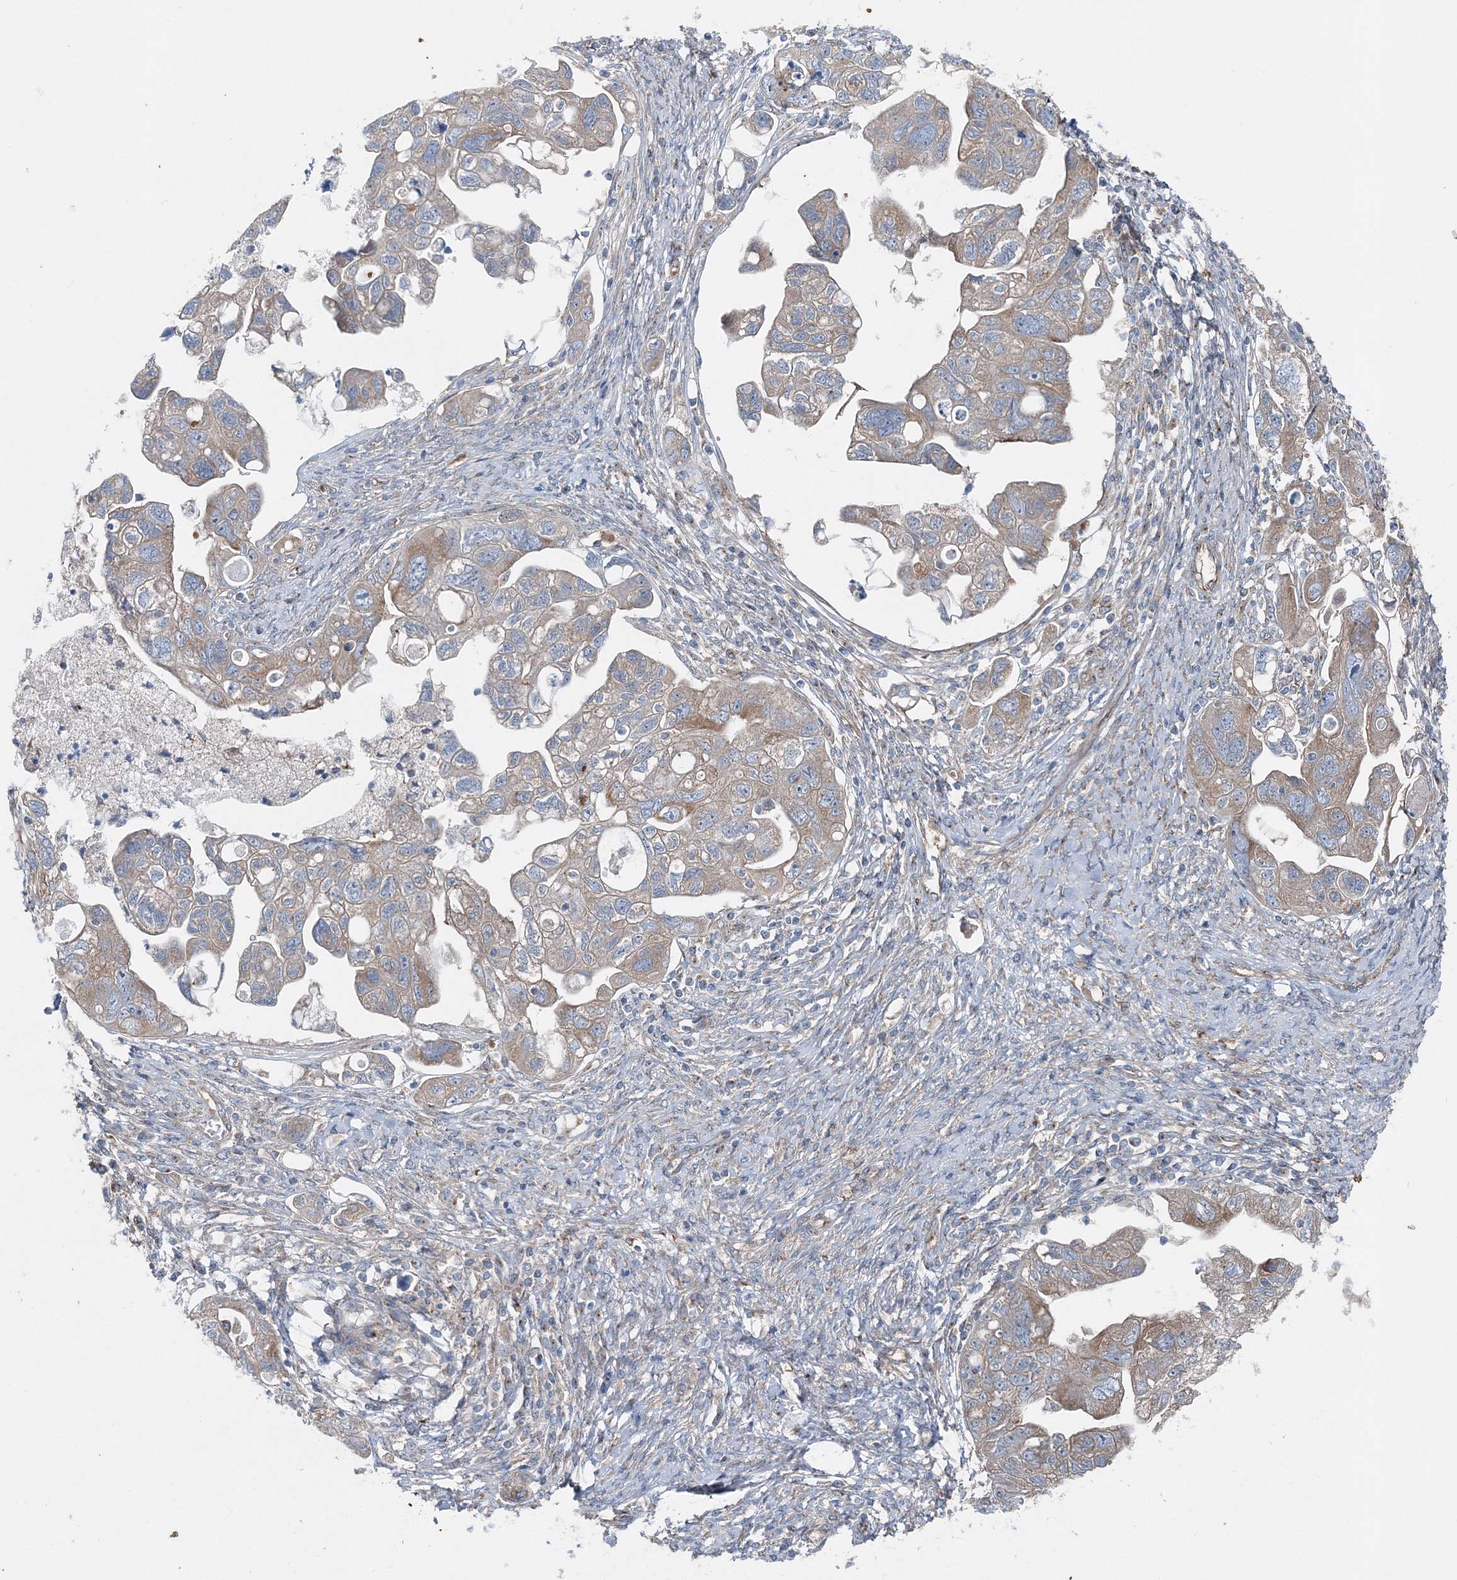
{"staining": {"intensity": "moderate", "quantity": ">75%", "location": "cytoplasmic/membranous"}, "tissue": "ovarian cancer", "cell_type": "Tumor cells", "image_type": "cancer", "snomed": [{"axis": "morphology", "description": "Carcinoma, NOS"}, {"axis": "morphology", "description": "Cystadenocarcinoma, serous, NOS"}, {"axis": "topography", "description": "Ovary"}], "caption": "An image of ovarian cancer stained for a protein shows moderate cytoplasmic/membranous brown staining in tumor cells.", "gene": "MPHOSPH9", "patient": {"sex": "female", "age": 69}}